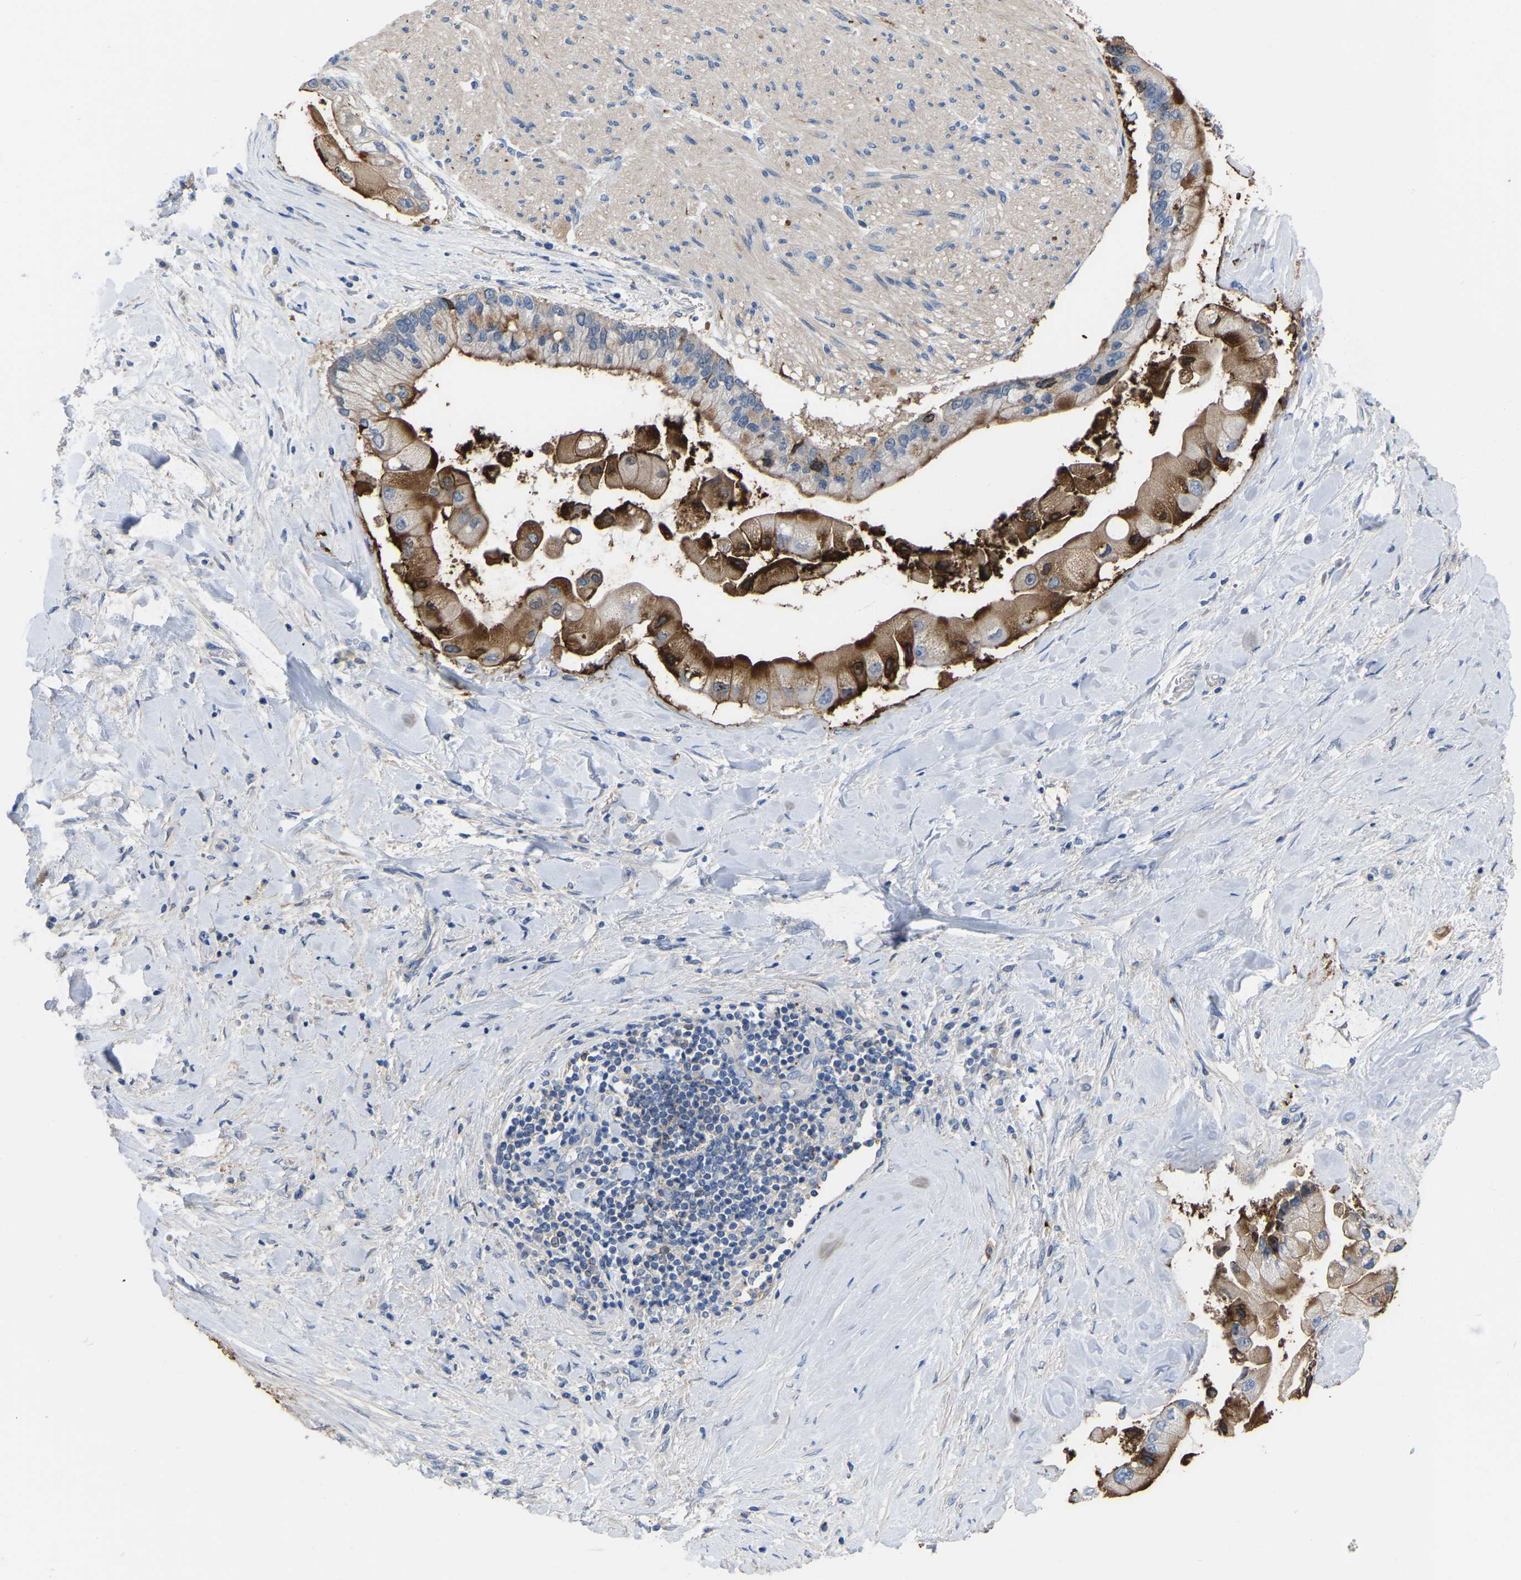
{"staining": {"intensity": "strong", "quantity": "25%-75%", "location": "cytoplasmic/membranous"}, "tissue": "liver cancer", "cell_type": "Tumor cells", "image_type": "cancer", "snomed": [{"axis": "morphology", "description": "Cholangiocarcinoma"}, {"axis": "topography", "description": "Liver"}], "caption": "Liver cancer tissue reveals strong cytoplasmic/membranous expression in approximately 25%-75% of tumor cells, visualized by immunohistochemistry. (DAB (3,3'-diaminobenzidine) IHC with brightfield microscopy, high magnification).", "gene": "ZNF449", "patient": {"sex": "male", "age": 50}}